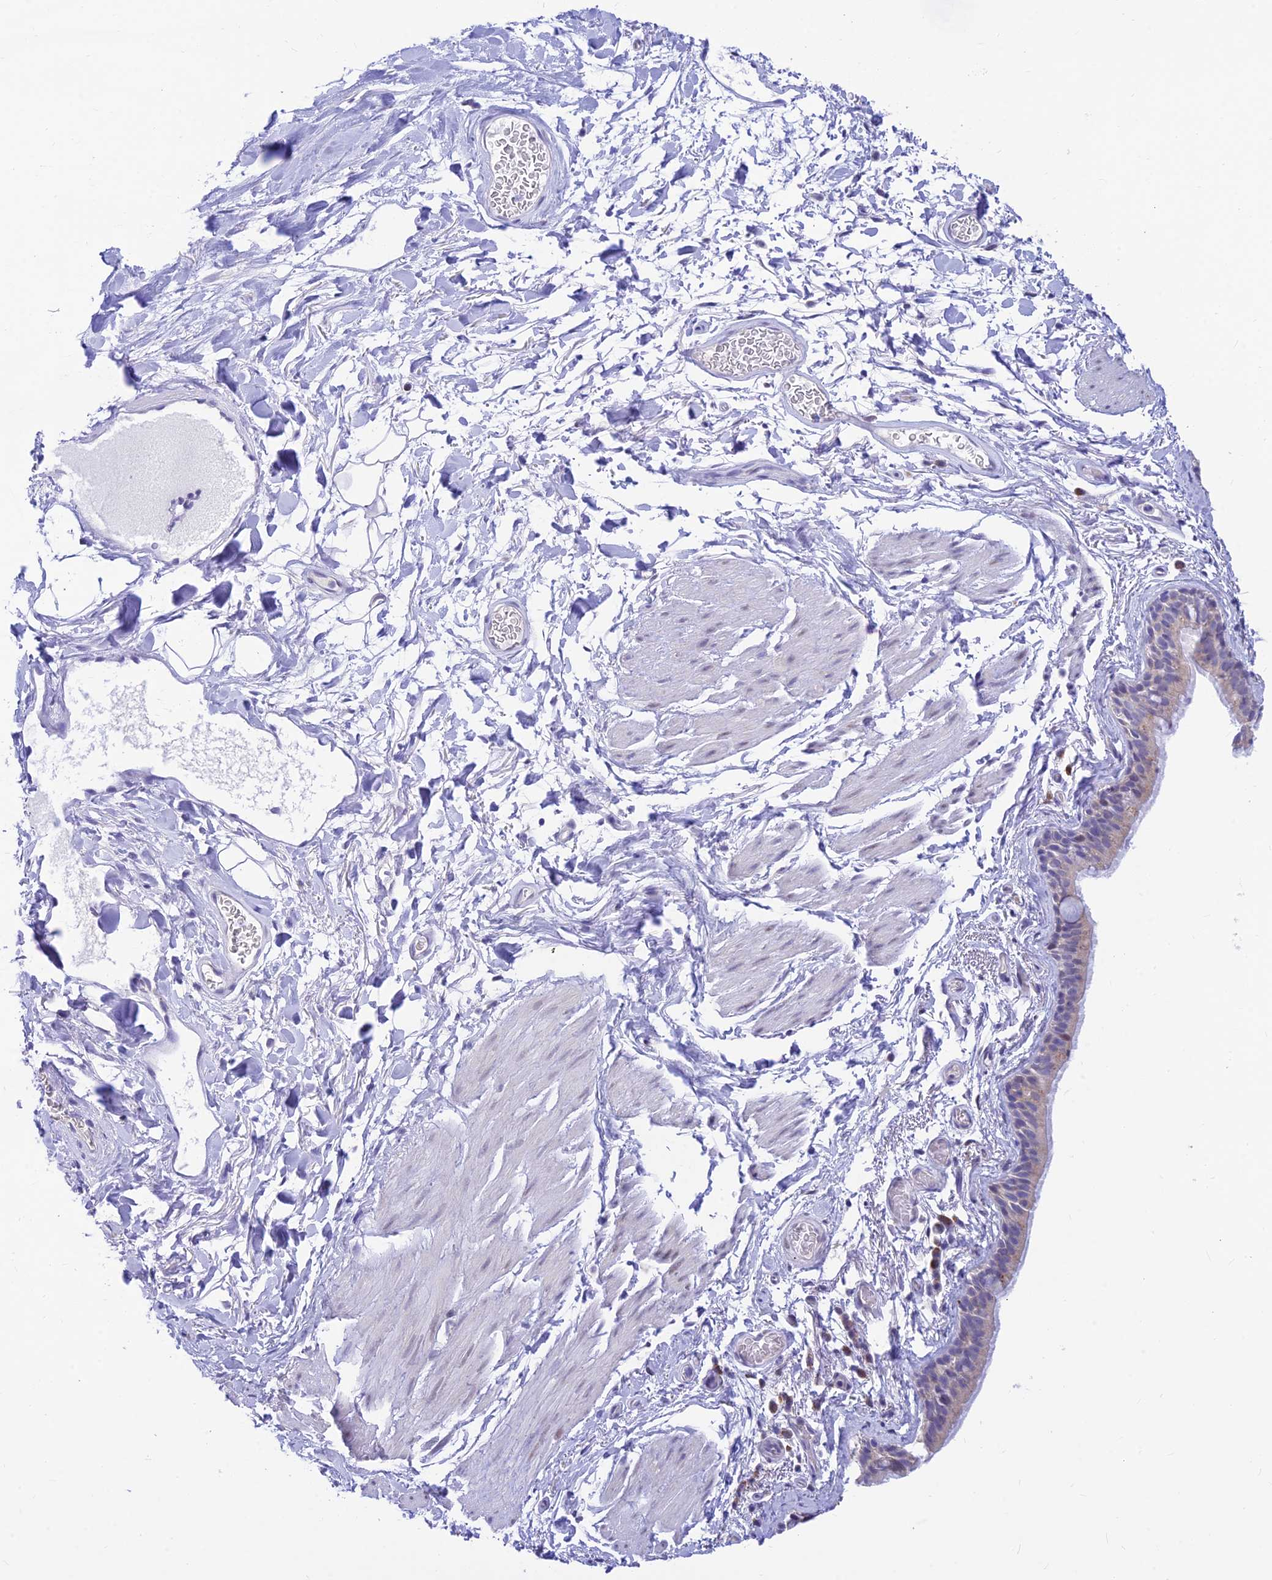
{"staining": {"intensity": "weak", "quantity": "<25%", "location": "cytoplasmic/membranous"}, "tissue": "bronchus", "cell_type": "Respiratory epithelial cells", "image_type": "normal", "snomed": [{"axis": "morphology", "description": "Normal tissue, NOS"}, {"axis": "topography", "description": "Cartilage tissue"}], "caption": "The immunohistochemistry (IHC) histopathology image has no significant positivity in respiratory epithelial cells of bronchus.", "gene": "INKA1", "patient": {"sex": "male", "age": 63}}